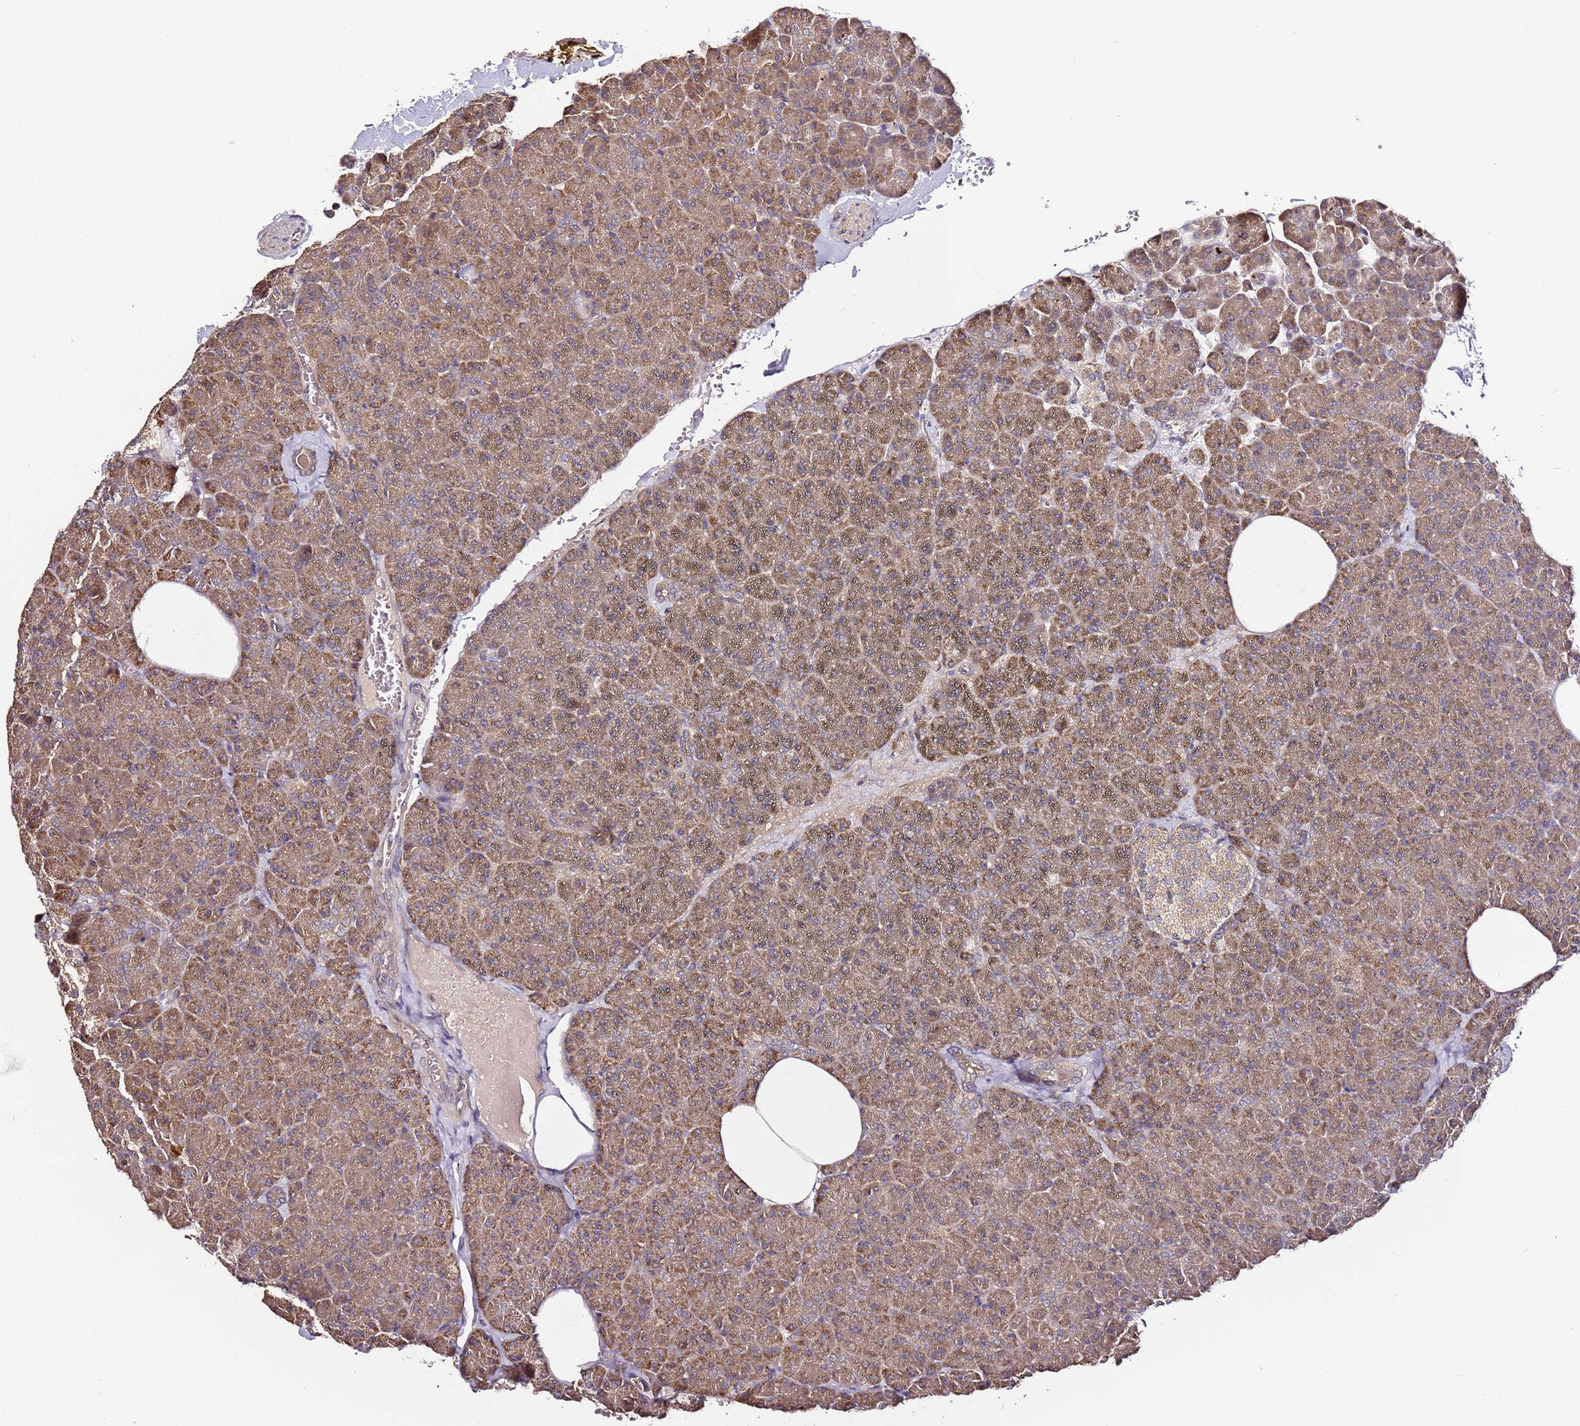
{"staining": {"intensity": "moderate", "quantity": ">75%", "location": "cytoplasmic/membranous"}, "tissue": "pancreas", "cell_type": "Exocrine glandular cells", "image_type": "normal", "snomed": [{"axis": "morphology", "description": "Normal tissue, NOS"}, {"axis": "morphology", "description": "Carcinoid, malignant, NOS"}, {"axis": "topography", "description": "Pancreas"}], "caption": "IHC of normal human pancreas displays medium levels of moderate cytoplasmic/membranous staining in about >75% of exocrine glandular cells.", "gene": "C6orf136", "patient": {"sex": "female", "age": 35}}